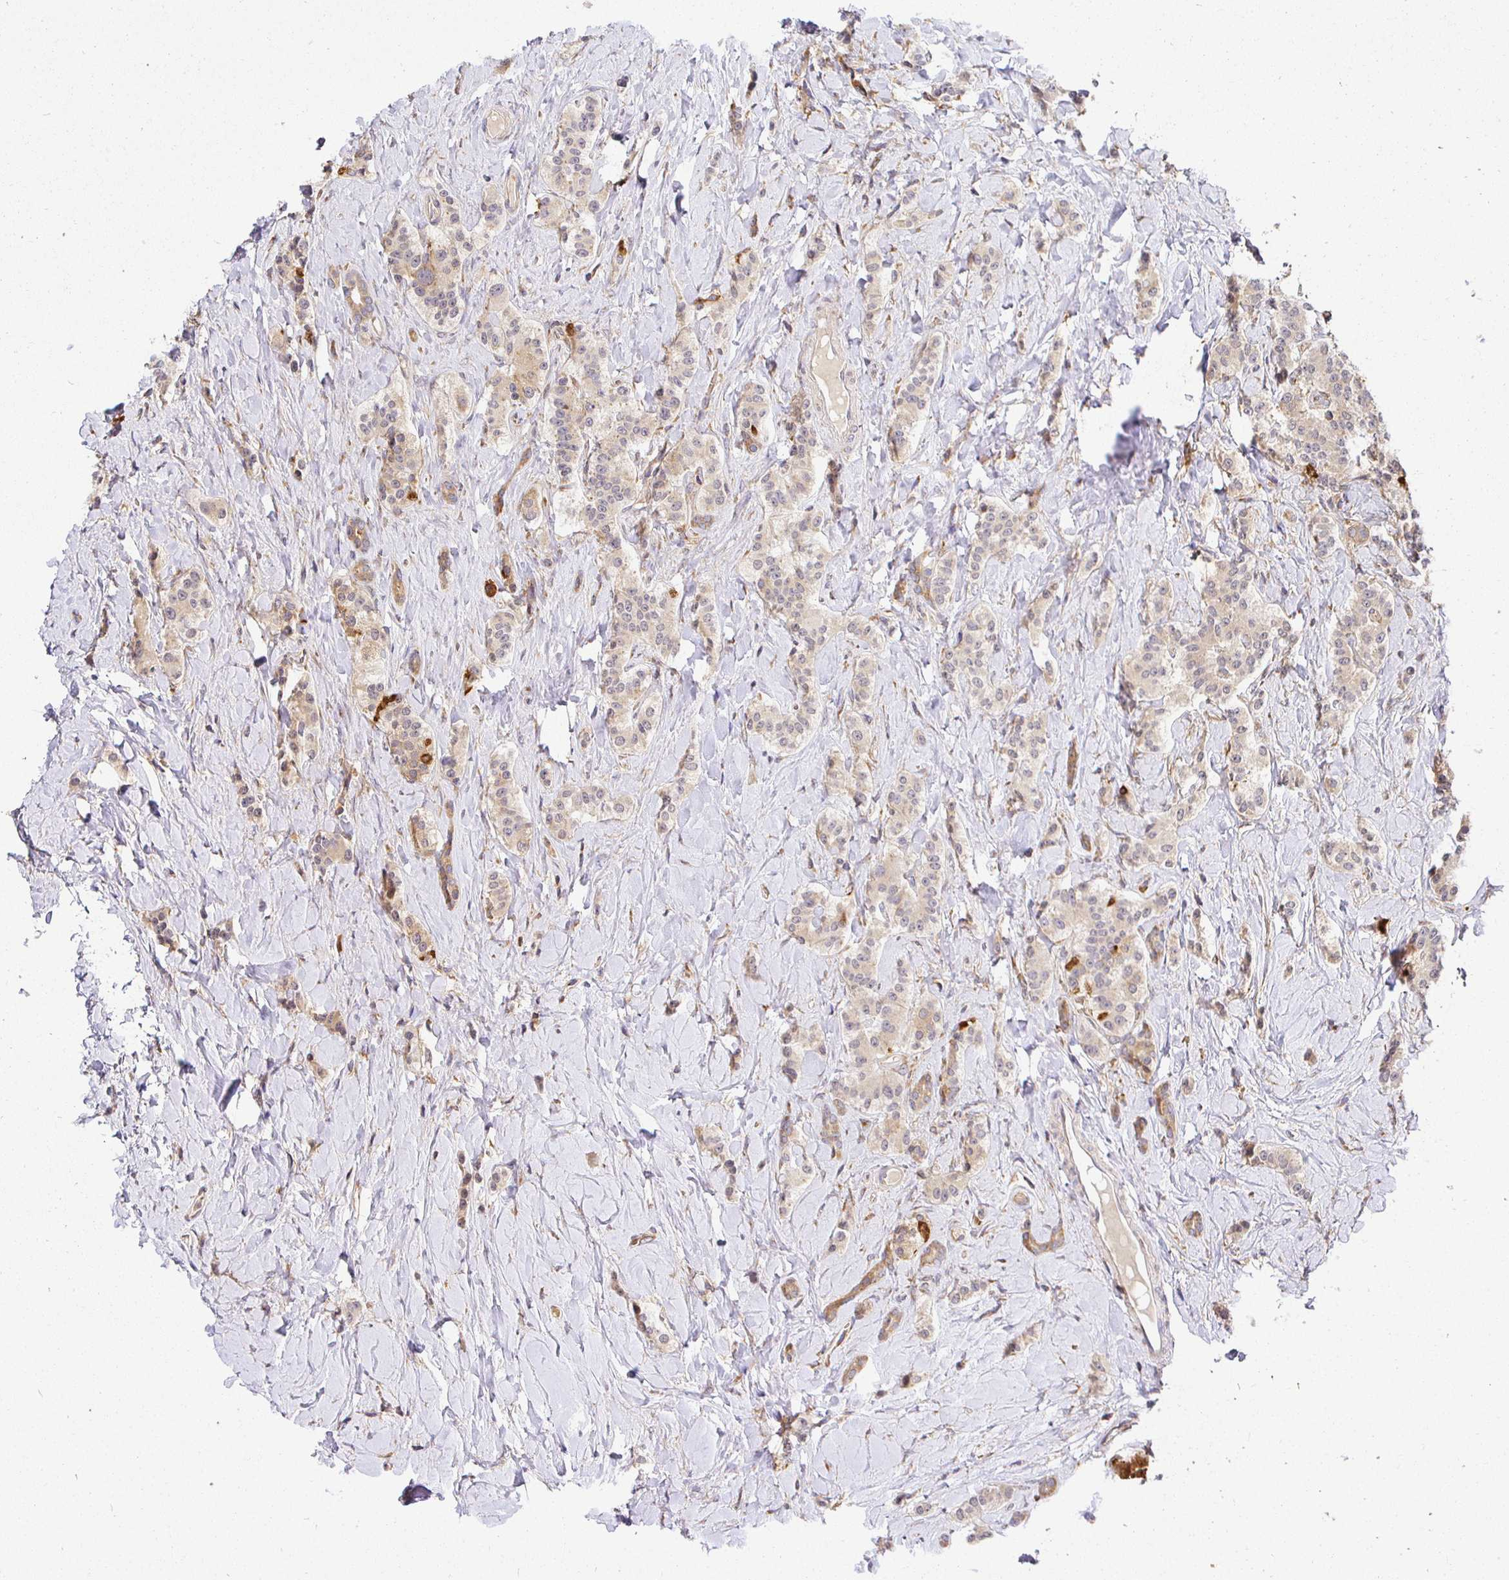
{"staining": {"intensity": "strong", "quantity": "<25%", "location": "cytoplasmic/membranous"}, "tissue": "carcinoid", "cell_type": "Tumor cells", "image_type": "cancer", "snomed": [{"axis": "morphology", "description": "Normal tissue, NOS"}, {"axis": "morphology", "description": "Carcinoid, malignant, NOS"}, {"axis": "topography", "description": "Pancreas"}], "caption": "Carcinoid stained for a protein (brown) displays strong cytoplasmic/membranous positive expression in approximately <25% of tumor cells.", "gene": "IRAK1", "patient": {"sex": "male", "age": 36}}